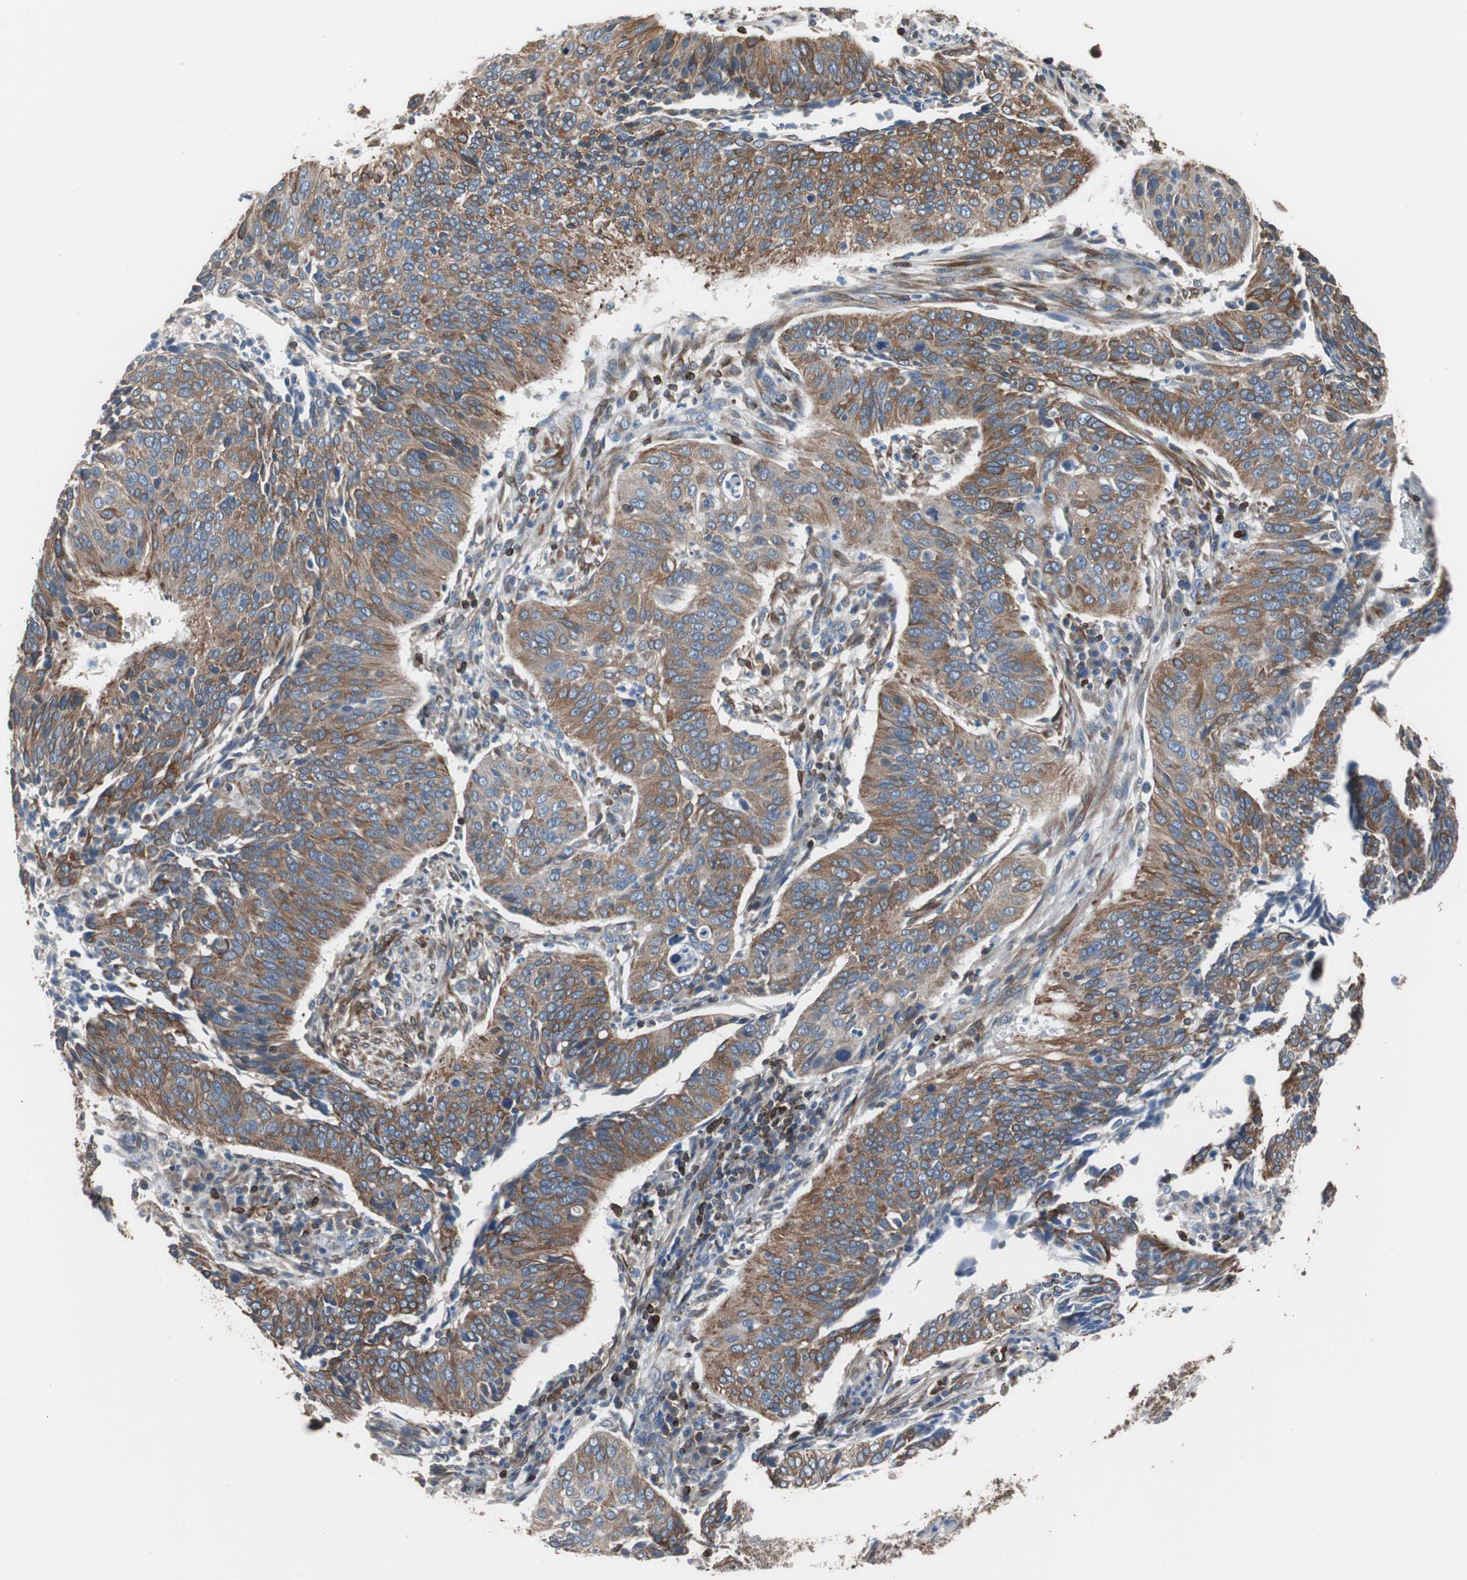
{"staining": {"intensity": "moderate", "quantity": ">75%", "location": "cytoplasmic/membranous"}, "tissue": "cervical cancer", "cell_type": "Tumor cells", "image_type": "cancer", "snomed": [{"axis": "morphology", "description": "Squamous cell carcinoma, NOS"}, {"axis": "topography", "description": "Cervix"}], "caption": "Immunohistochemistry (IHC) of human cervical cancer (squamous cell carcinoma) exhibits medium levels of moderate cytoplasmic/membranous staining in approximately >75% of tumor cells.", "gene": "PBXIP1", "patient": {"sex": "female", "age": 39}}